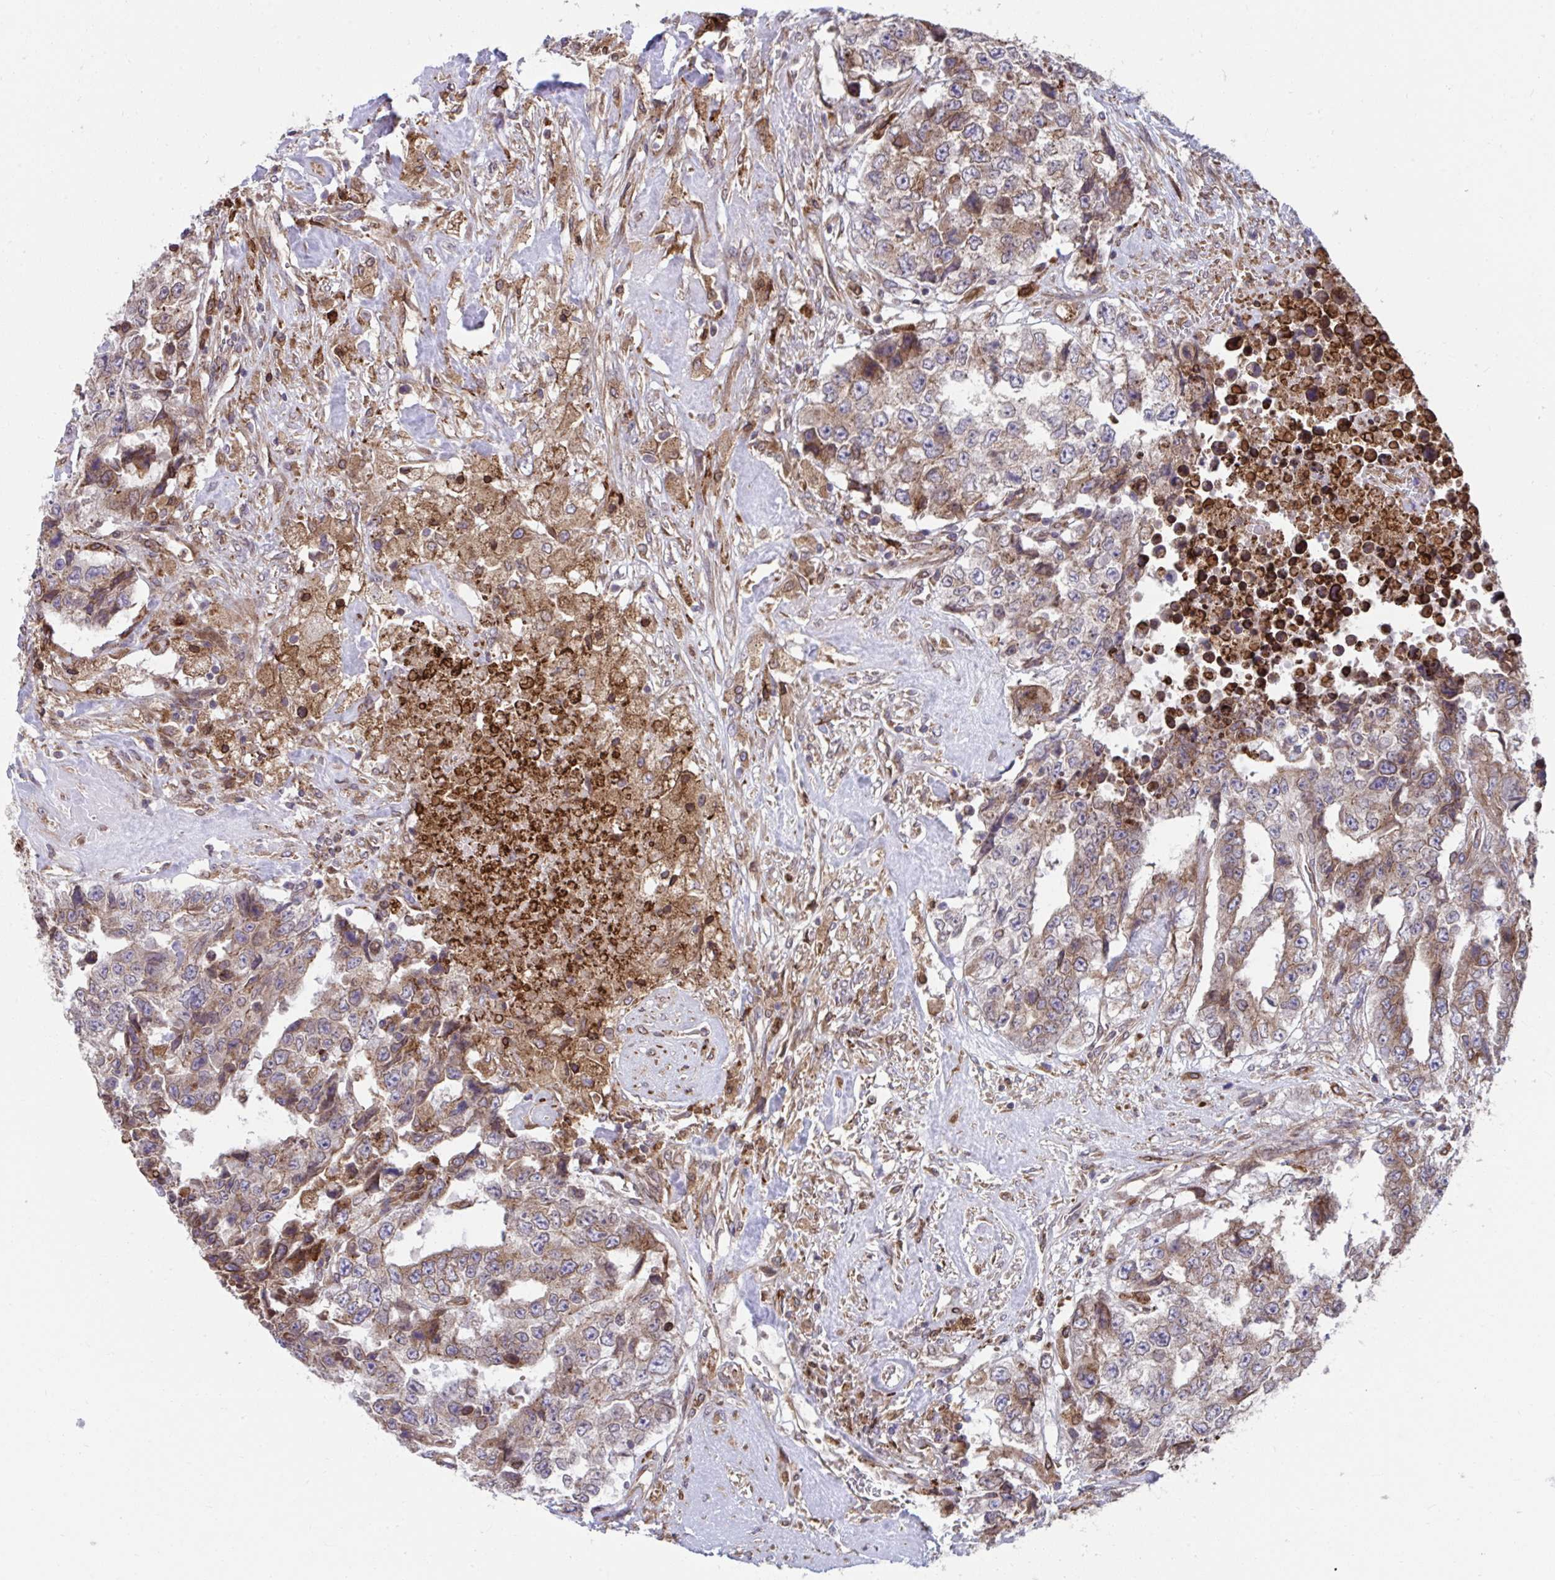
{"staining": {"intensity": "weak", "quantity": "25%-75%", "location": "cytoplasmic/membranous"}, "tissue": "testis cancer", "cell_type": "Tumor cells", "image_type": "cancer", "snomed": [{"axis": "morphology", "description": "Carcinoma, Embryonal, NOS"}, {"axis": "topography", "description": "Testis"}], "caption": "Approximately 25%-75% of tumor cells in human embryonal carcinoma (testis) display weak cytoplasmic/membranous protein staining as visualized by brown immunohistochemical staining.", "gene": "STIM2", "patient": {"sex": "male", "age": 24}}